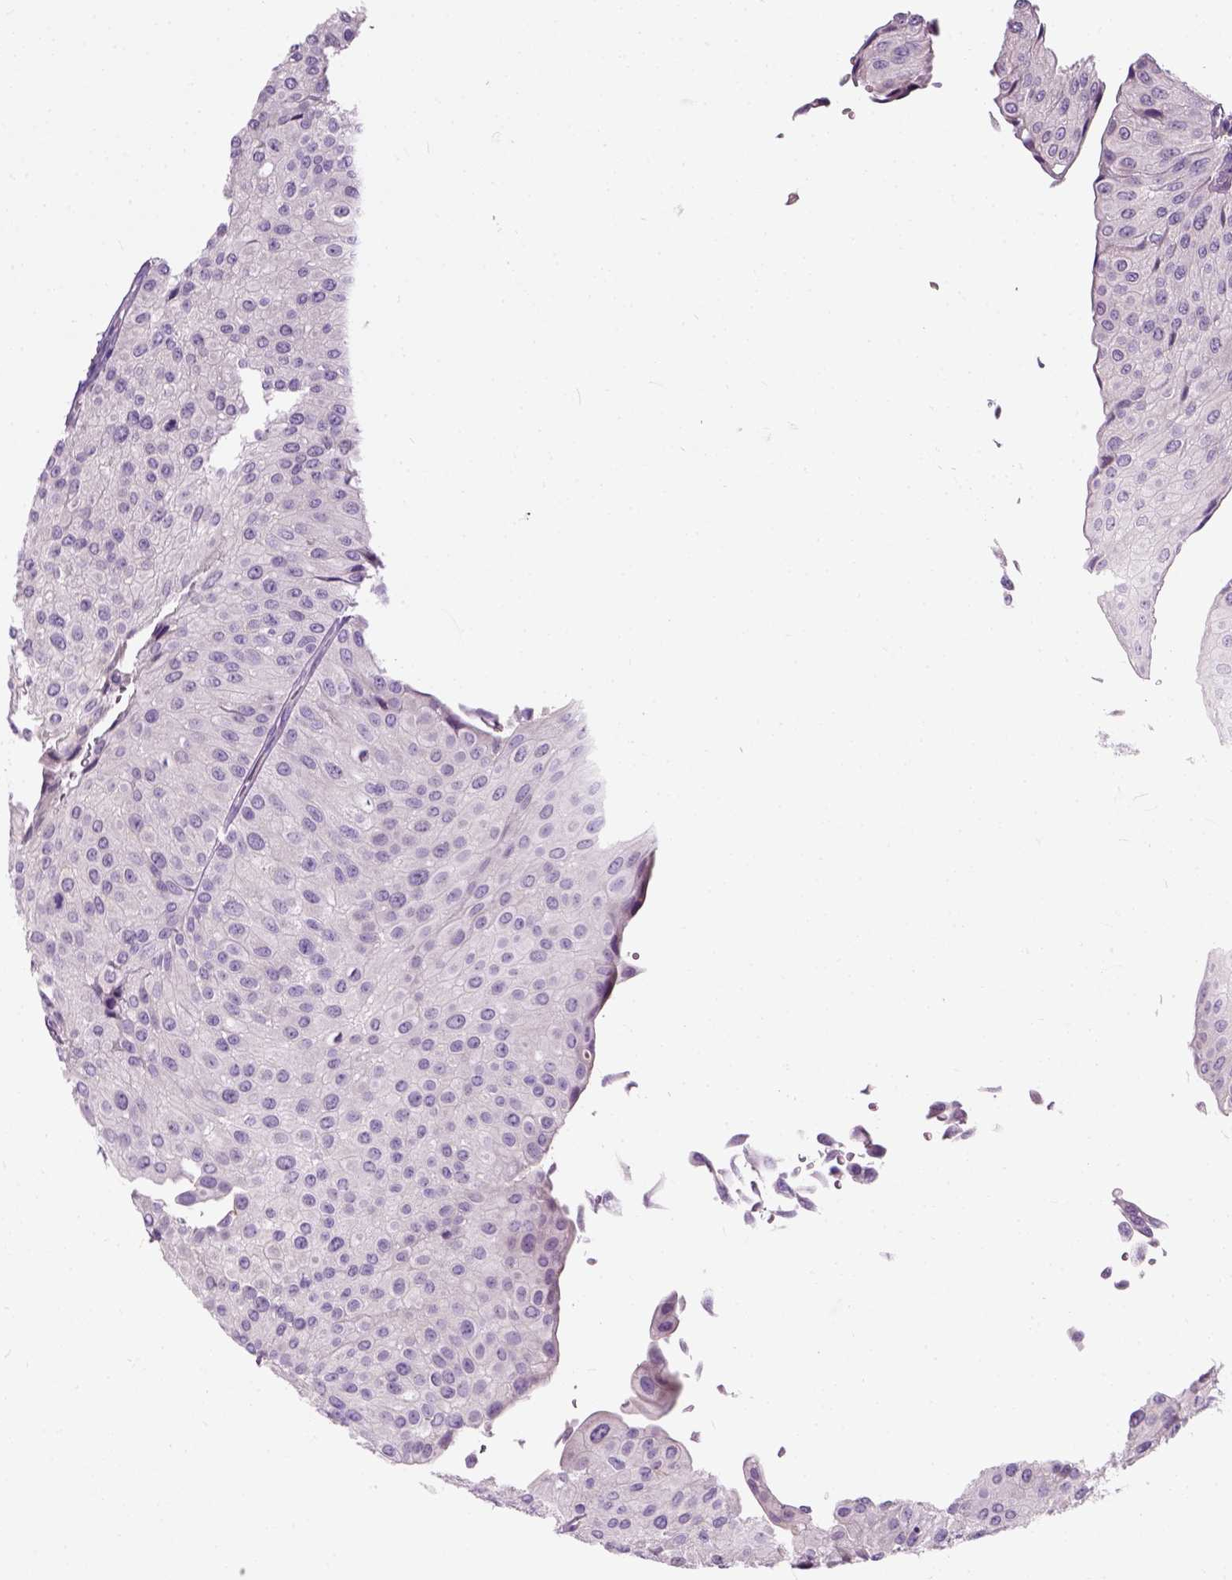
{"staining": {"intensity": "negative", "quantity": "none", "location": "none"}, "tissue": "urothelial cancer", "cell_type": "Tumor cells", "image_type": "cancer", "snomed": [{"axis": "morphology", "description": "Urothelial carcinoma, NOS"}, {"axis": "topography", "description": "Urinary bladder"}], "caption": "A micrograph of urothelial cancer stained for a protein exhibits no brown staining in tumor cells.", "gene": "TRIM72", "patient": {"sex": "male", "age": 67}}